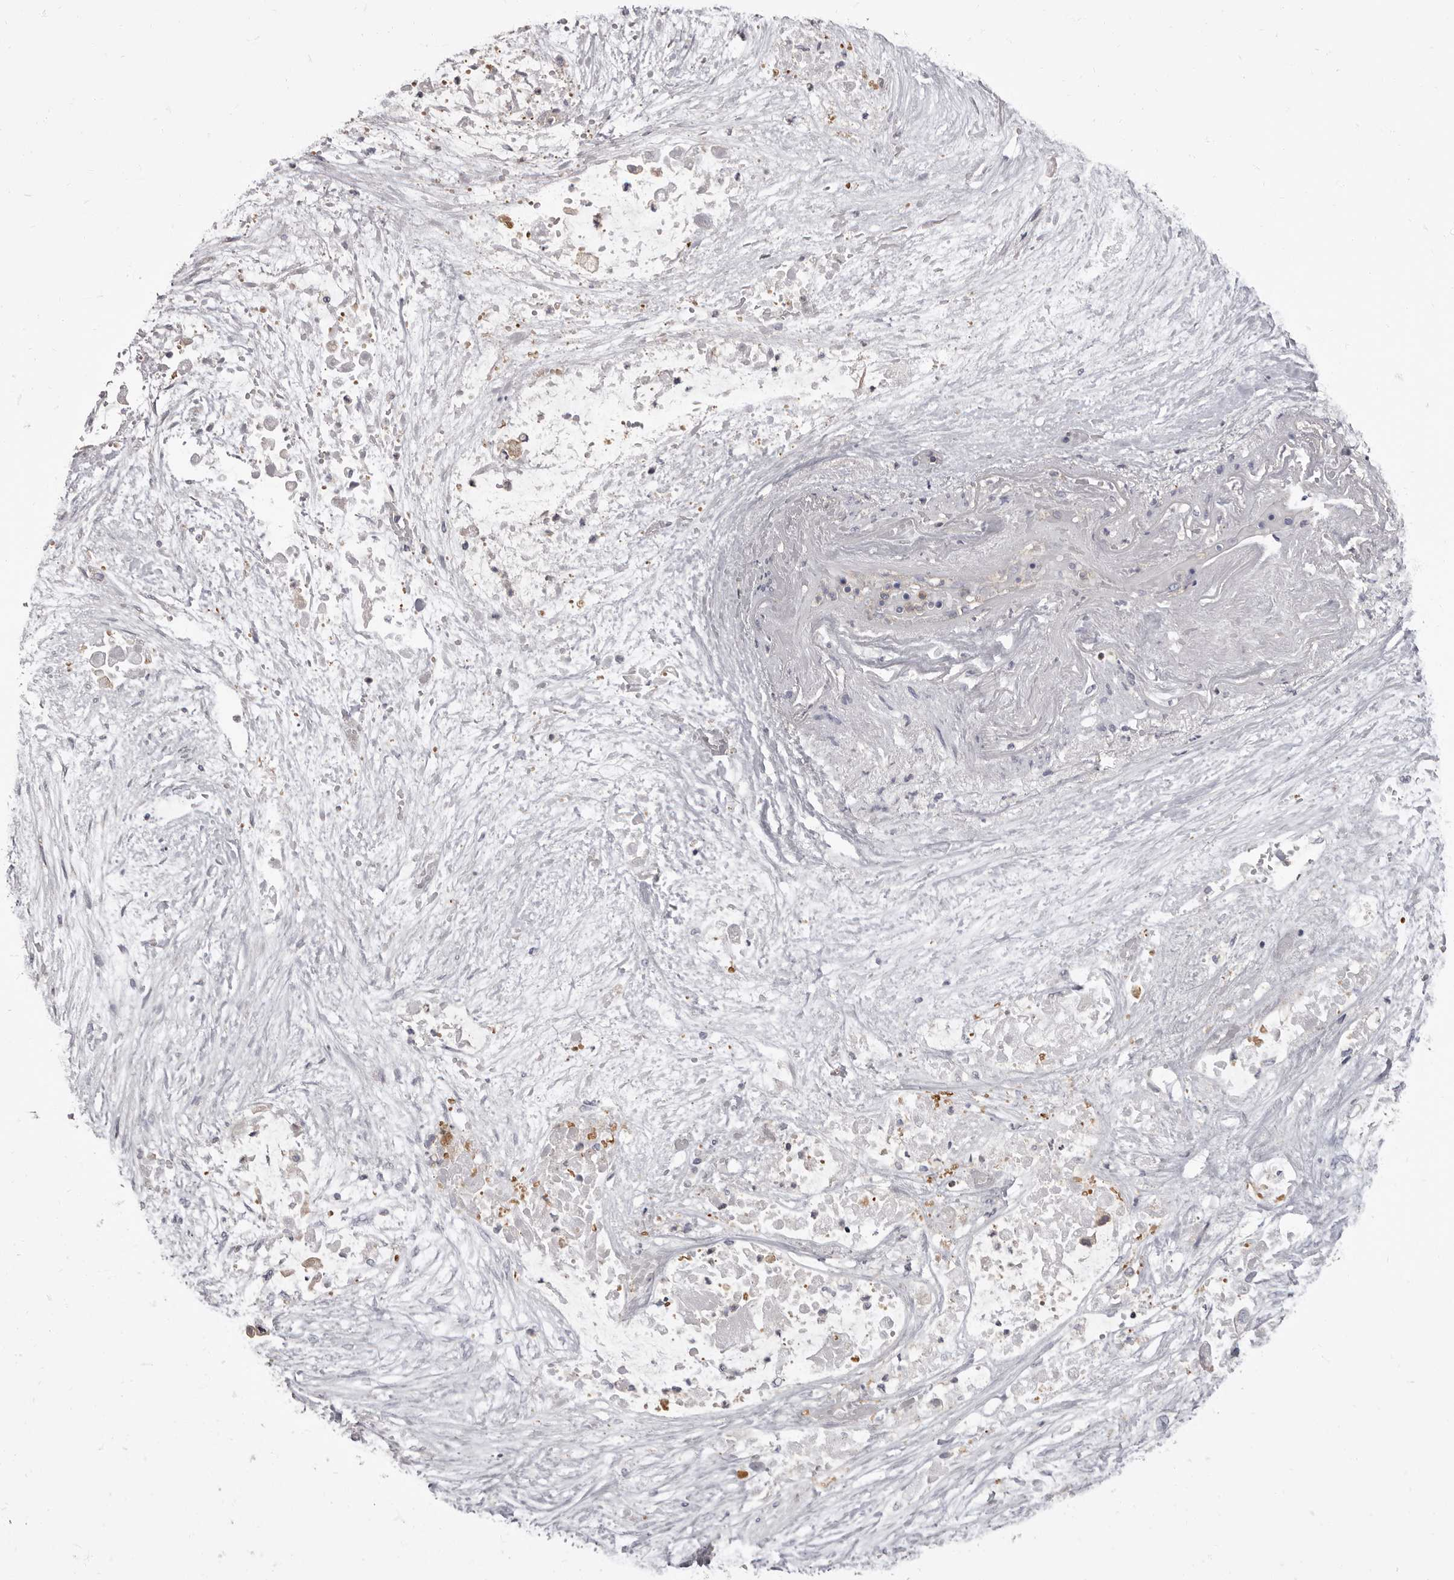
{"staining": {"intensity": "moderate", "quantity": "<25%", "location": "cytoplasmic/membranous"}, "tissue": "pancreatic cancer", "cell_type": "Tumor cells", "image_type": "cancer", "snomed": [{"axis": "morphology", "description": "Adenocarcinoma, NOS"}, {"axis": "topography", "description": "Pancreas"}], "caption": "Immunohistochemical staining of human adenocarcinoma (pancreatic) displays moderate cytoplasmic/membranous protein staining in approximately <25% of tumor cells.", "gene": "APEH", "patient": {"sex": "male", "age": 53}}